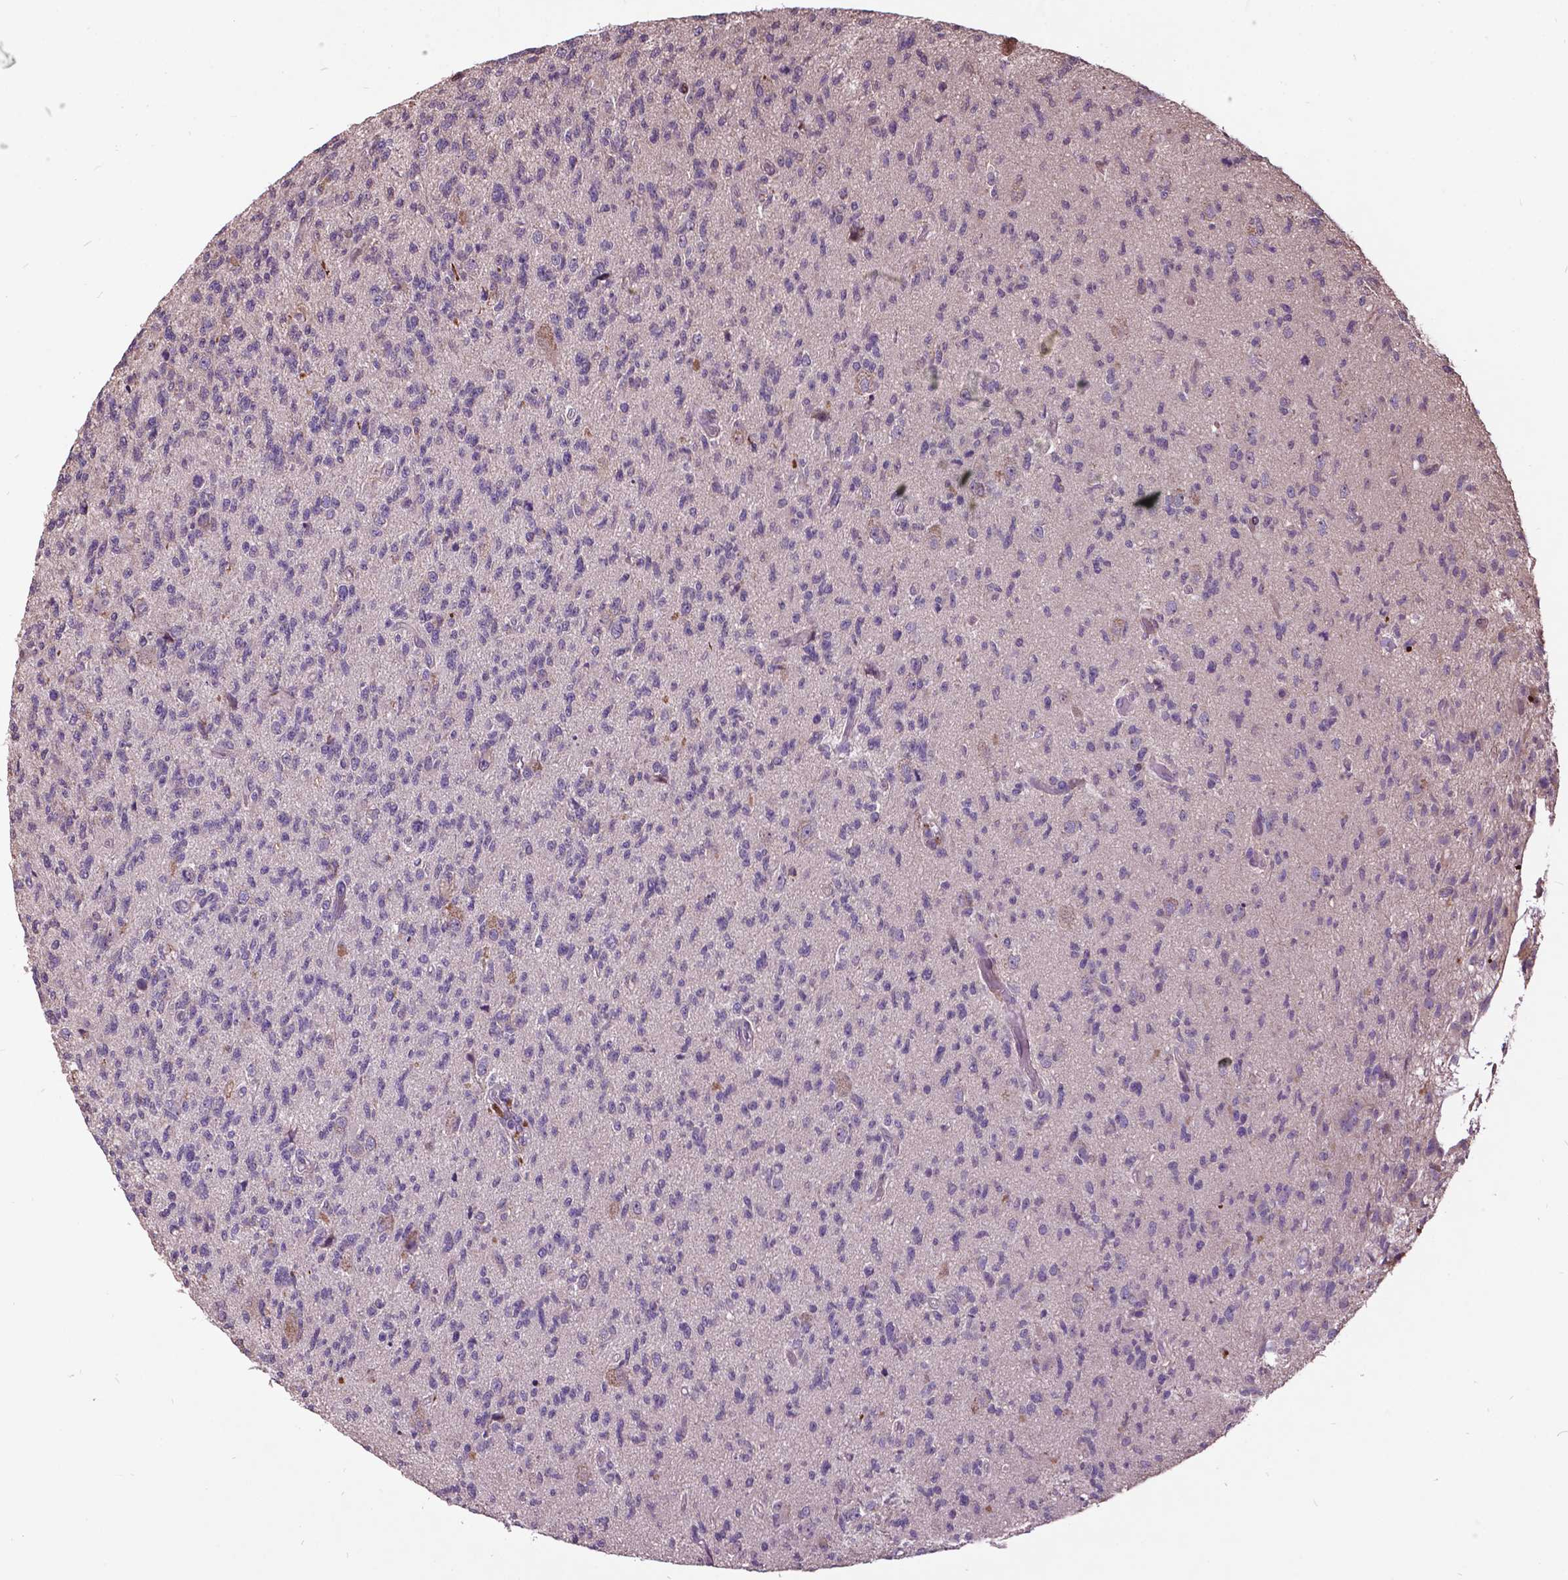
{"staining": {"intensity": "negative", "quantity": "none", "location": "none"}, "tissue": "glioma", "cell_type": "Tumor cells", "image_type": "cancer", "snomed": [{"axis": "morphology", "description": "Glioma, malignant, High grade"}, {"axis": "topography", "description": "Brain"}], "caption": "Protein analysis of glioma displays no significant positivity in tumor cells.", "gene": "AP1S3", "patient": {"sex": "male", "age": 56}}